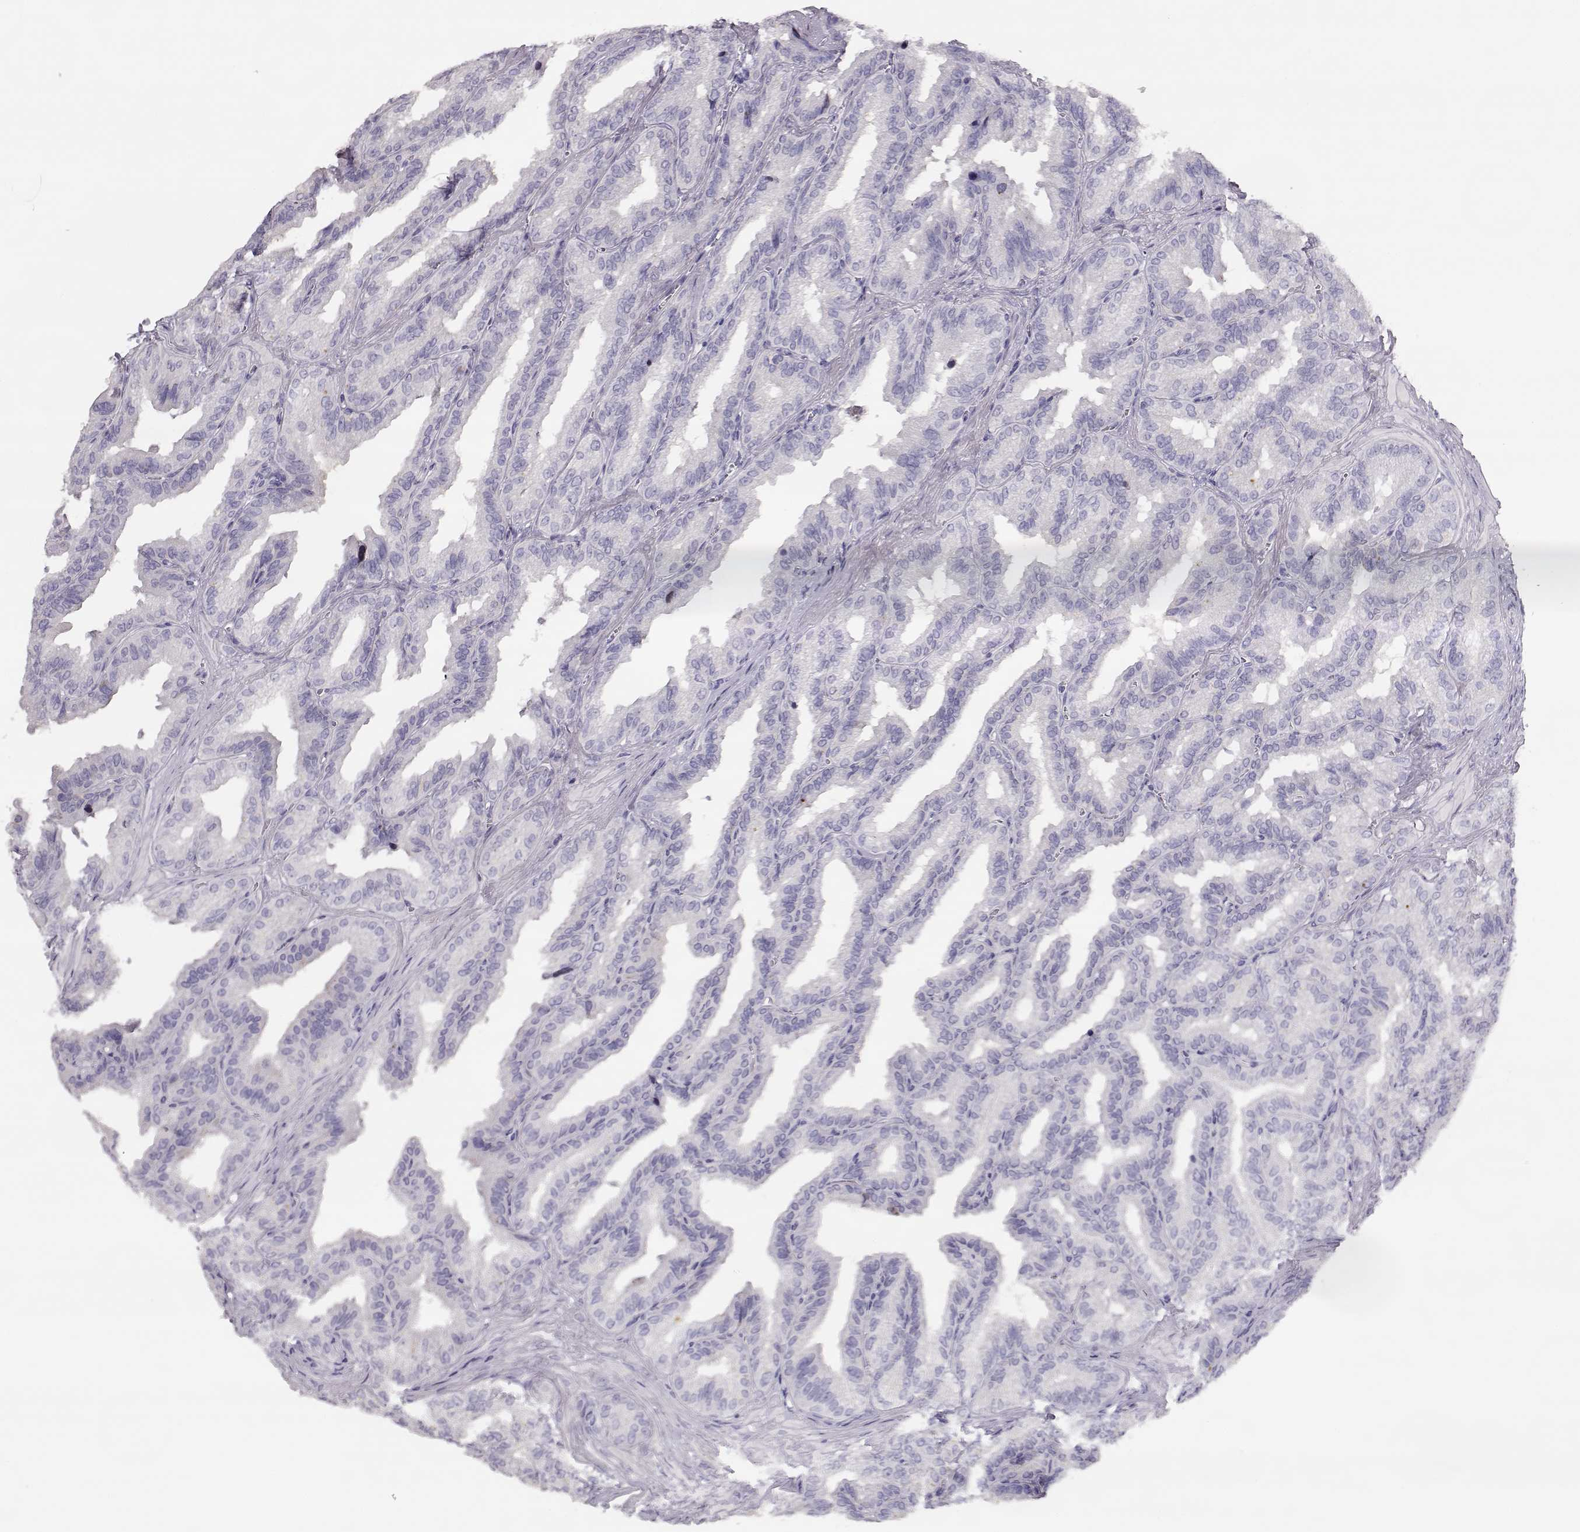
{"staining": {"intensity": "negative", "quantity": "none", "location": "none"}, "tissue": "seminal vesicle", "cell_type": "Glandular cells", "image_type": "normal", "snomed": [{"axis": "morphology", "description": "Normal tissue, NOS"}, {"axis": "topography", "description": "Seminal veicle"}], "caption": "Glandular cells are negative for brown protein staining in benign seminal vesicle. Nuclei are stained in blue.", "gene": "LEPR", "patient": {"sex": "male", "age": 37}}